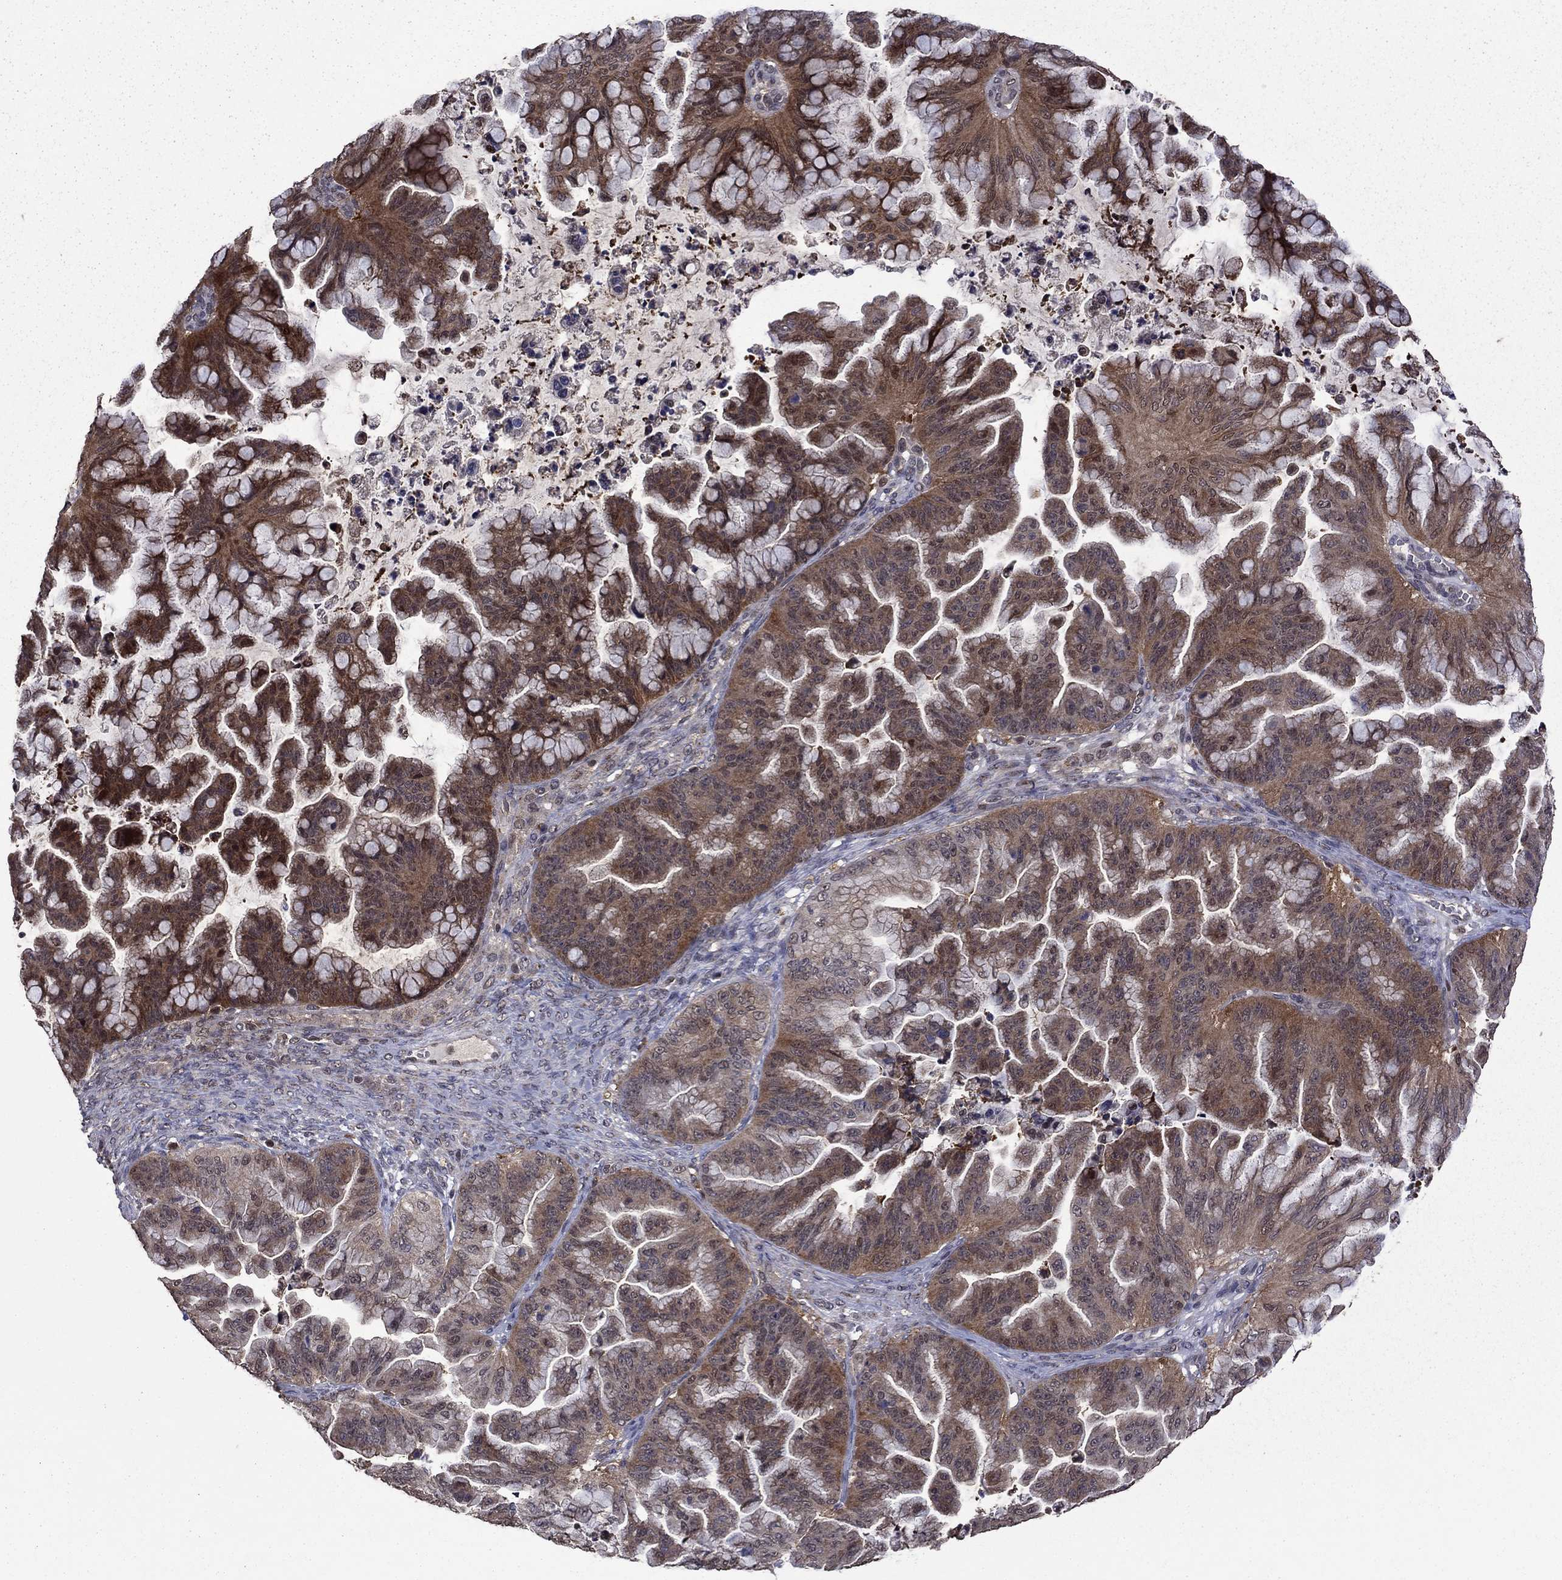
{"staining": {"intensity": "moderate", "quantity": ">75%", "location": "cytoplasmic/membranous"}, "tissue": "ovarian cancer", "cell_type": "Tumor cells", "image_type": "cancer", "snomed": [{"axis": "morphology", "description": "Cystadenocarcinoma, mucinous, NOS"}, {"axis": "topography", "description": "Ovary"}], "caption": "This is an image of immunohistochemistry (IHC) staining of ovarian cancer, which shows moderate positivity in the cytoplasmic/membranous of tumor cells.", "gene": "APPBP2", "patient": {"sex": "female", "age": 67}}